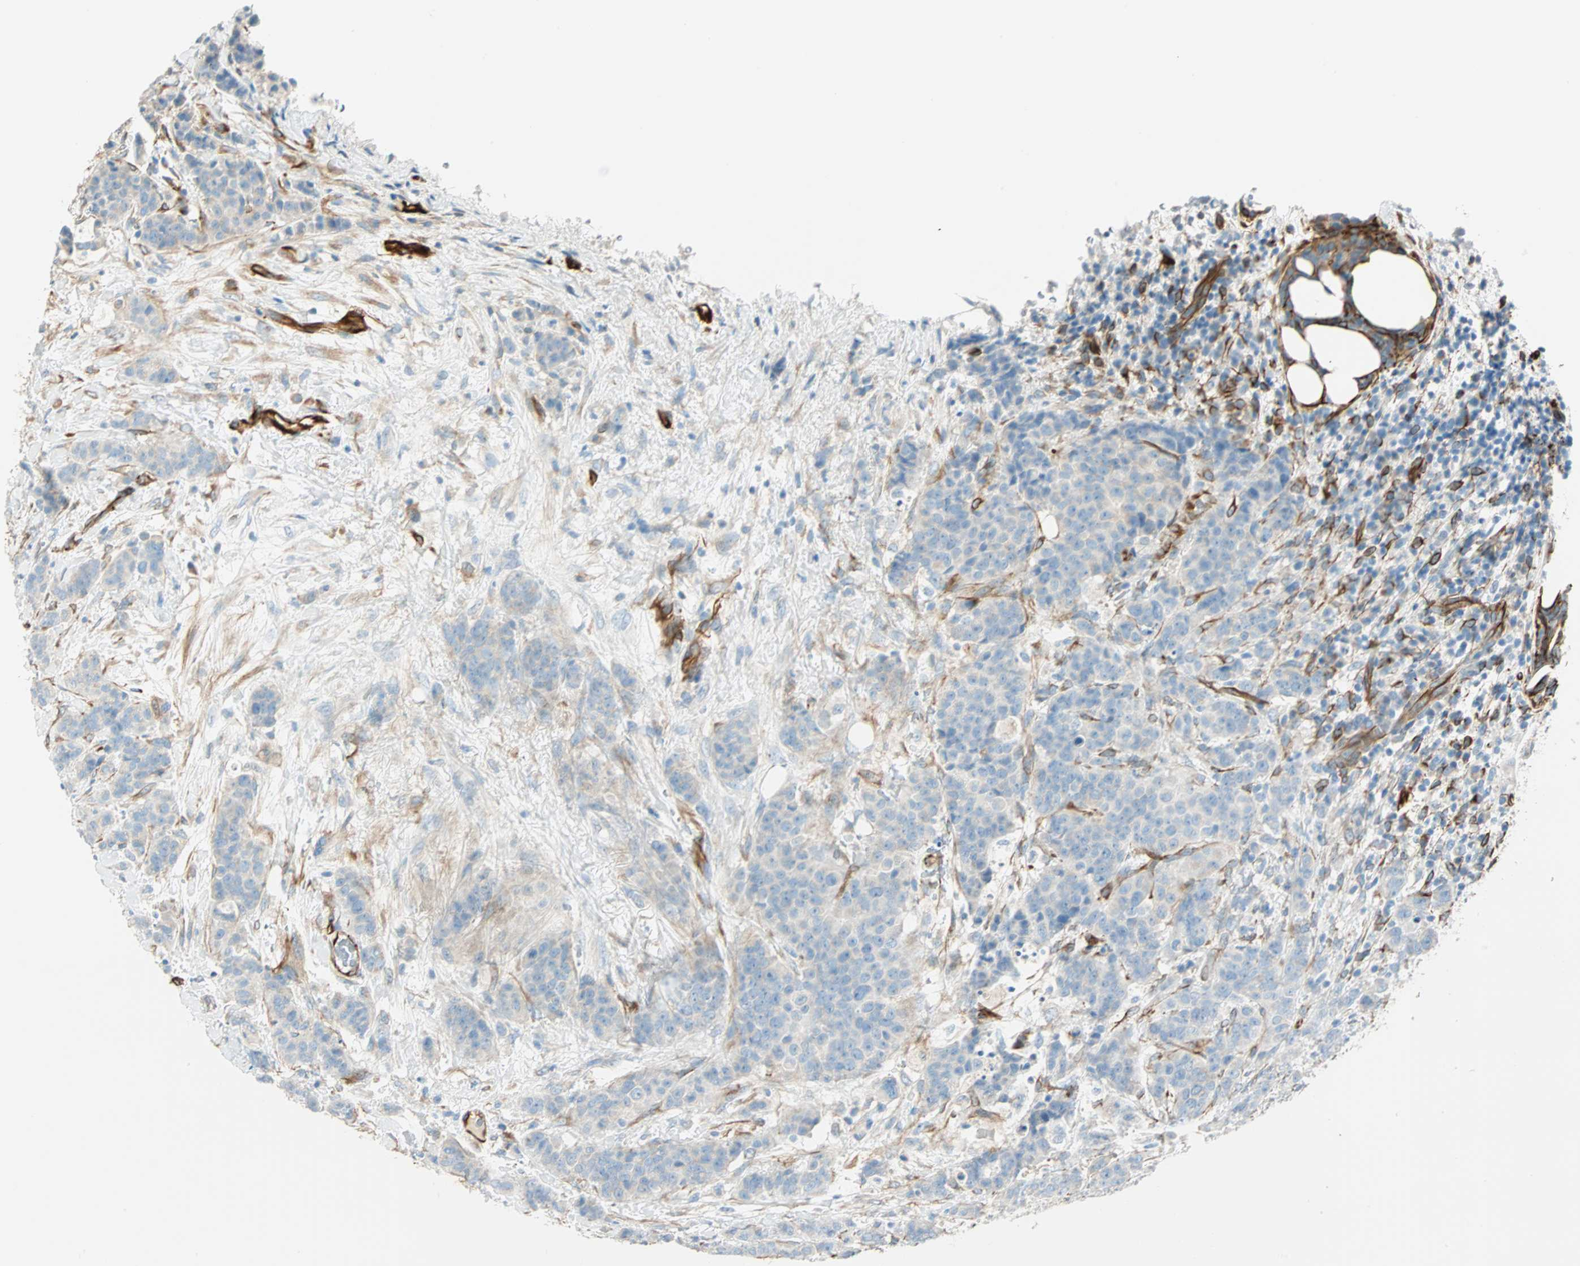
{"staining": {"intensity": "weak", "quantity": "<25%", "location": "cytoplasmic/membranous"}, "tissue": "breast cancer", "cell_type": "Tumor cells", "image_type": "cancer", "snomed": [{"axis": "morphology", "description": "Duct carcinoma"}, {"axis": "topography", "description": "Breast"}], "caption": "The micrograph demonstrates no staining of tumor cells in breast cancer. (IHC, brightfield microscopy, high magnification).", "gene": "NES", "patient": {"sex": "female", "age": 40}}